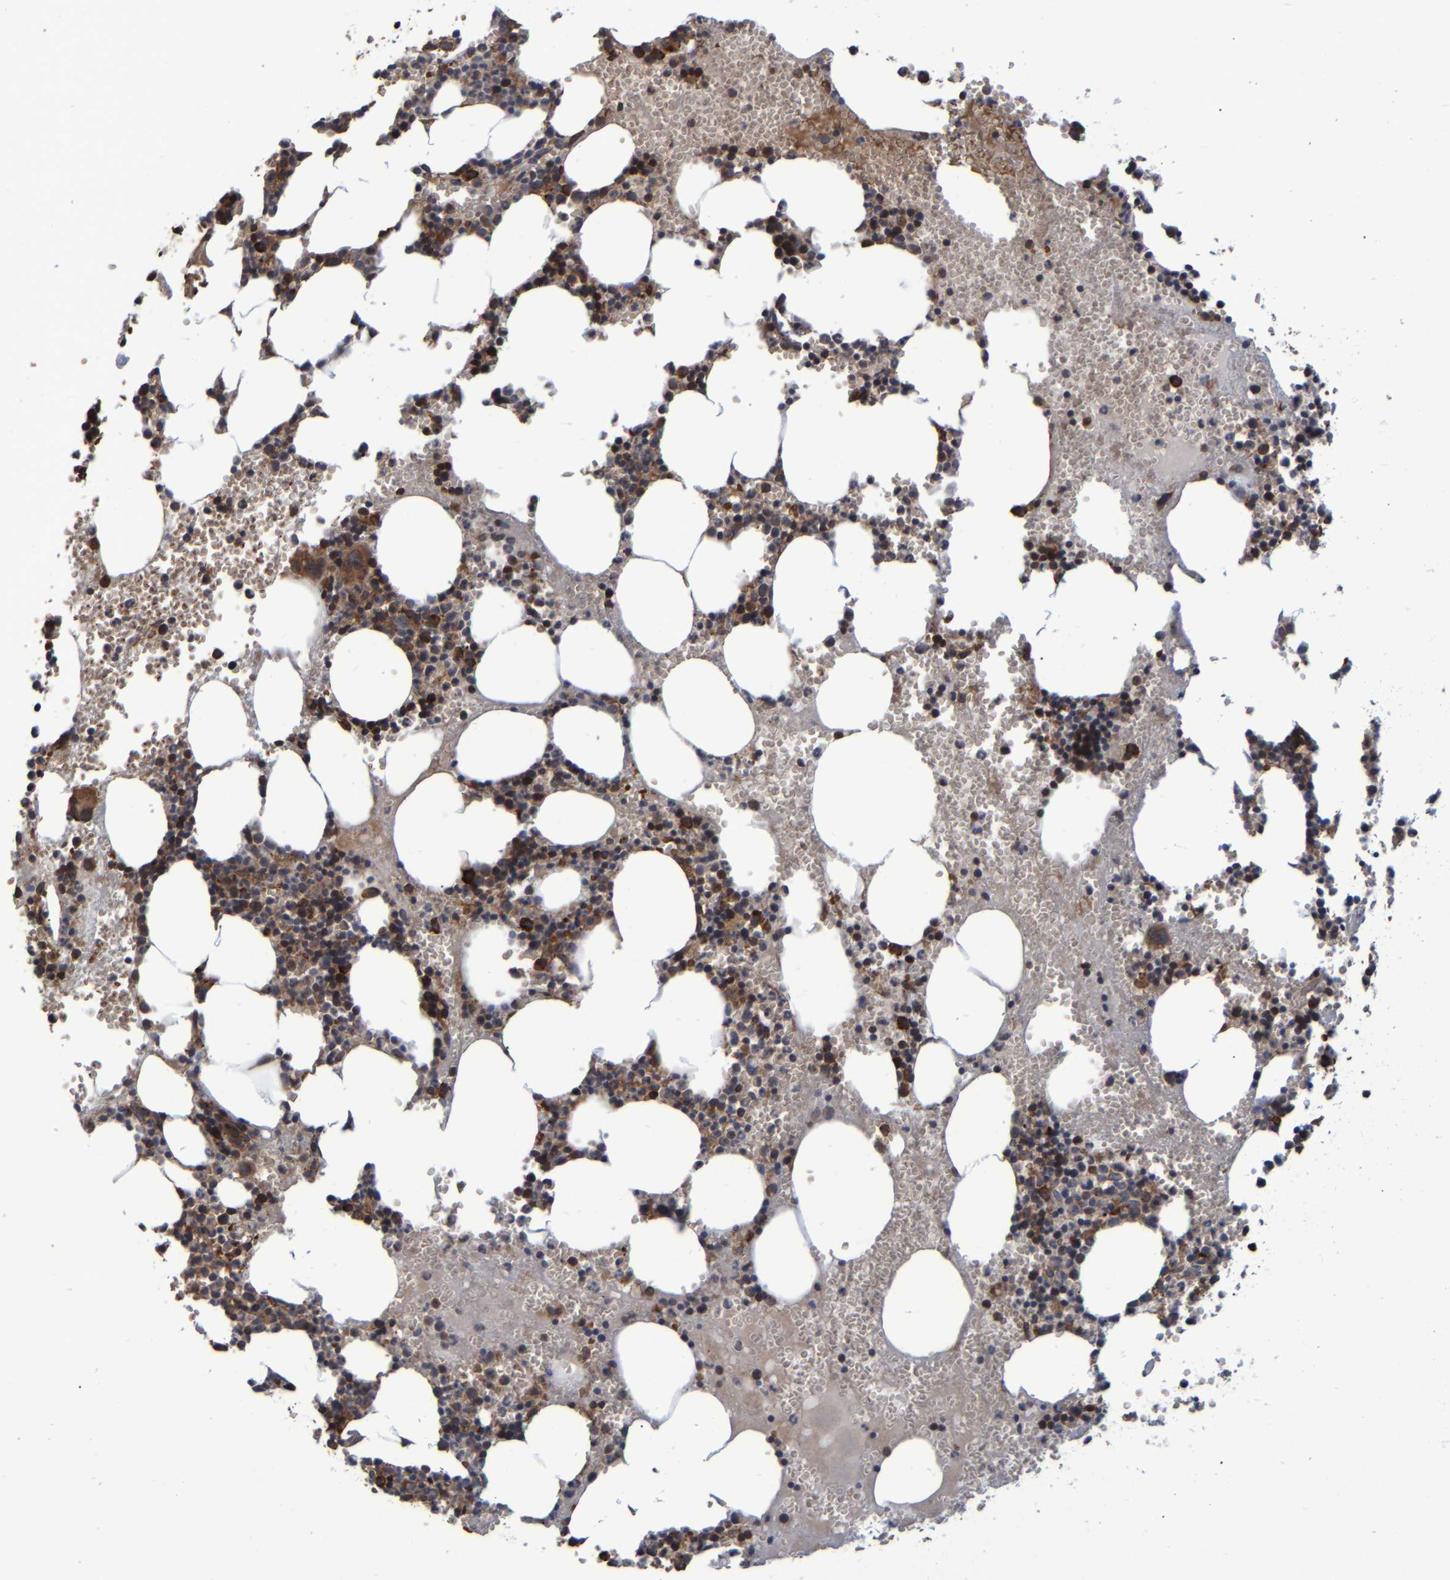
{"staining": {"intensity": "strong", "quantity": "25%-75%", "location": "cytoplasmic/membranous"}, "tissue": "bone marrow", "cell_type": "Hematopoietic cells", "image_type": "normal", "snomed": [{"axis": "morphology", "description": "Normal tissue, NOS"}, {"axis": "morphology", "description": "Inflammation, NOS"}, {"axis": "topography", "description": "Bone marrow"}], "caption": "This is an image of immunohistochemistry staining of unremarkable bone marrow, which shows strong expression in the cytoplasmic/membranous of hematopoietic cells.", "gene": "SPAG5", "patient": {"sex": "female", "age": 67}}